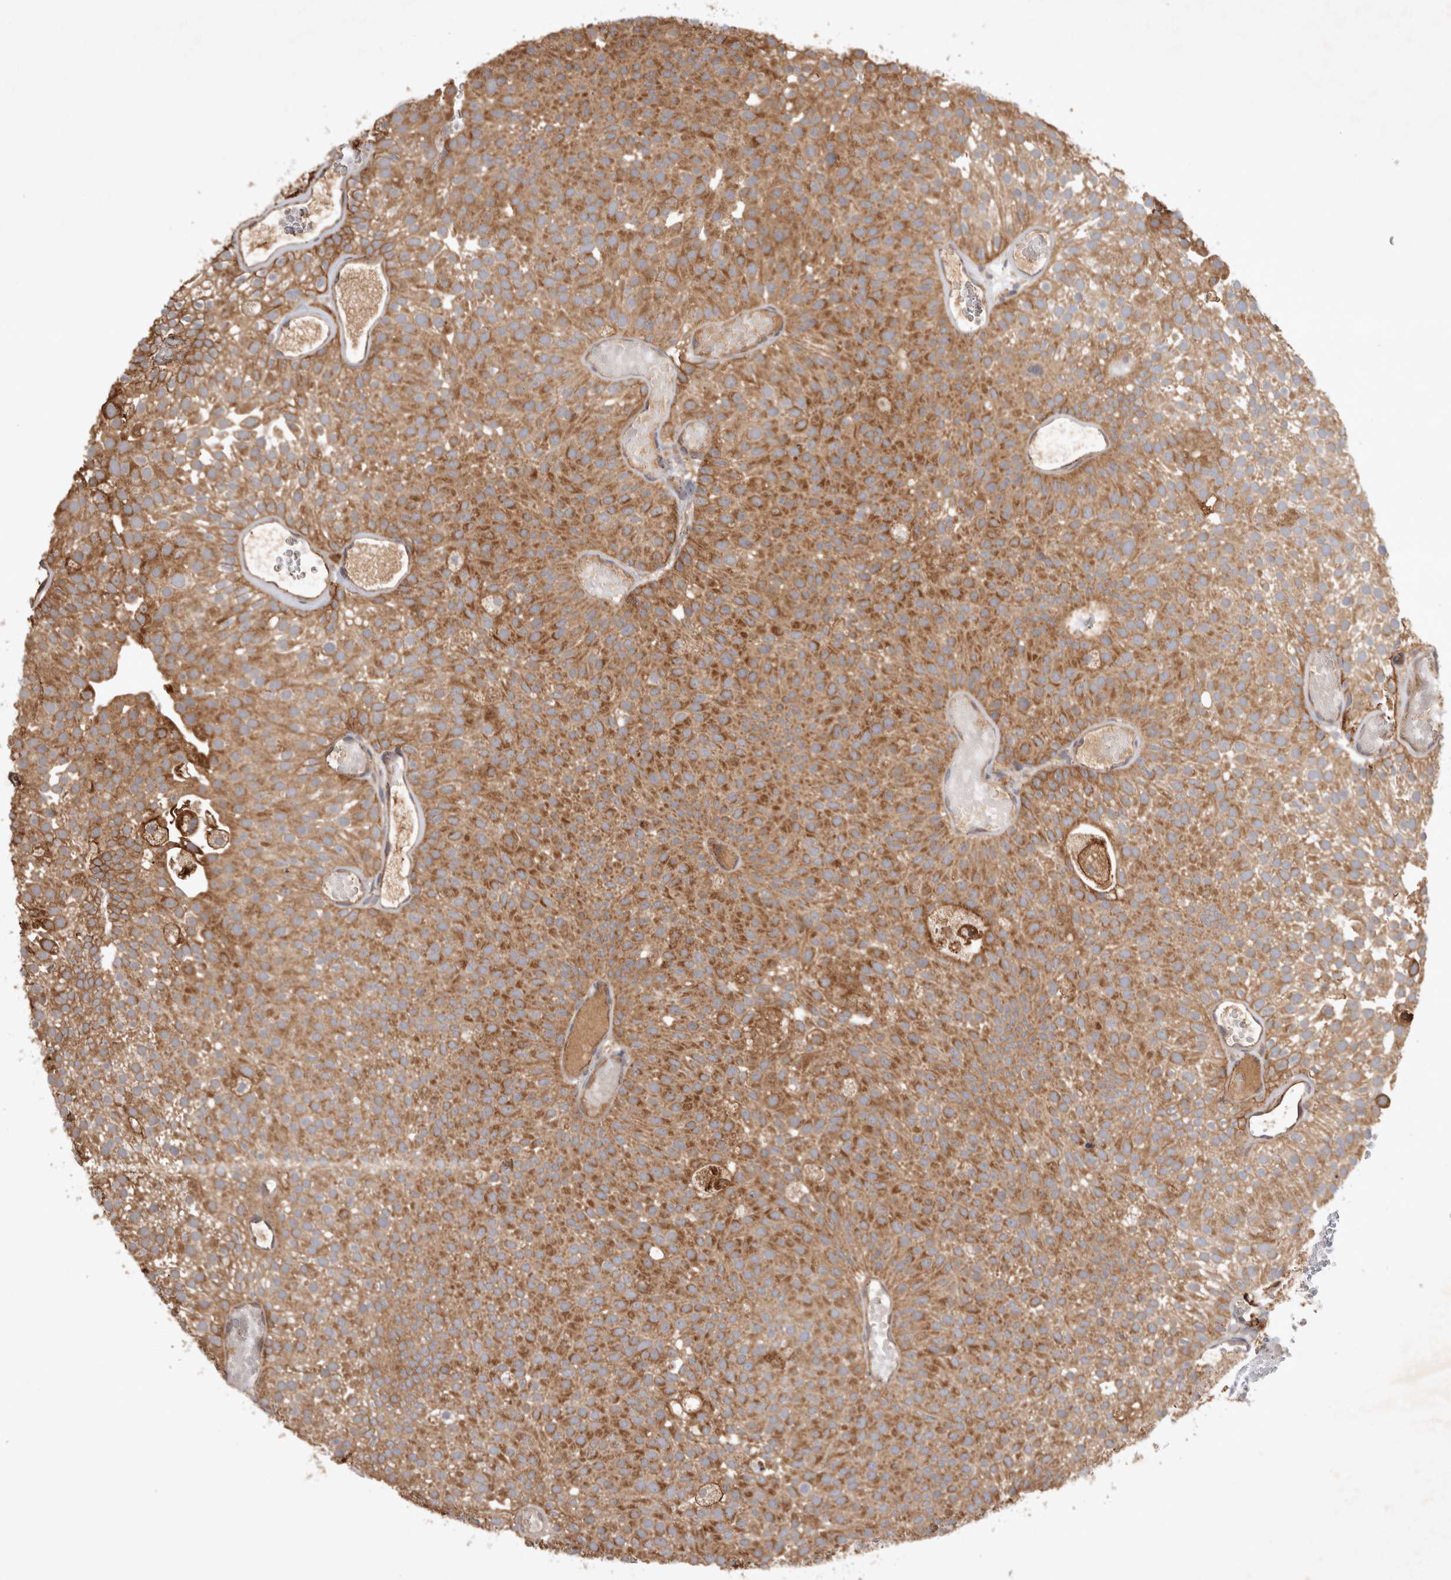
{"staining": {"intensity": "moderate", "quantity": ">75%", "location": "cytoplasmic/membranous"}, "tissue": "urothelial cancer", "cell_type": "Tumor cells", "image_type": "cancer", "snomed": [{"axis": "morphology", "description": "Urothelial carcinoma, Low grade"}, {"axis": "topography", "description": "Urinary bladder"}], "caption": "Brown immunohistochemical staining in human urothelial cancer shows moderate cytoplasmic/membranous expression in about >75% of tumor cells. (Stains: DAB (3,3'-diaminobenzidine) in brown, nuclei in blue, Microscopy: brightfield microscopy at high magnification).", "gene": "SERAC1", "patient": {"sex": "male", "age": 78}}